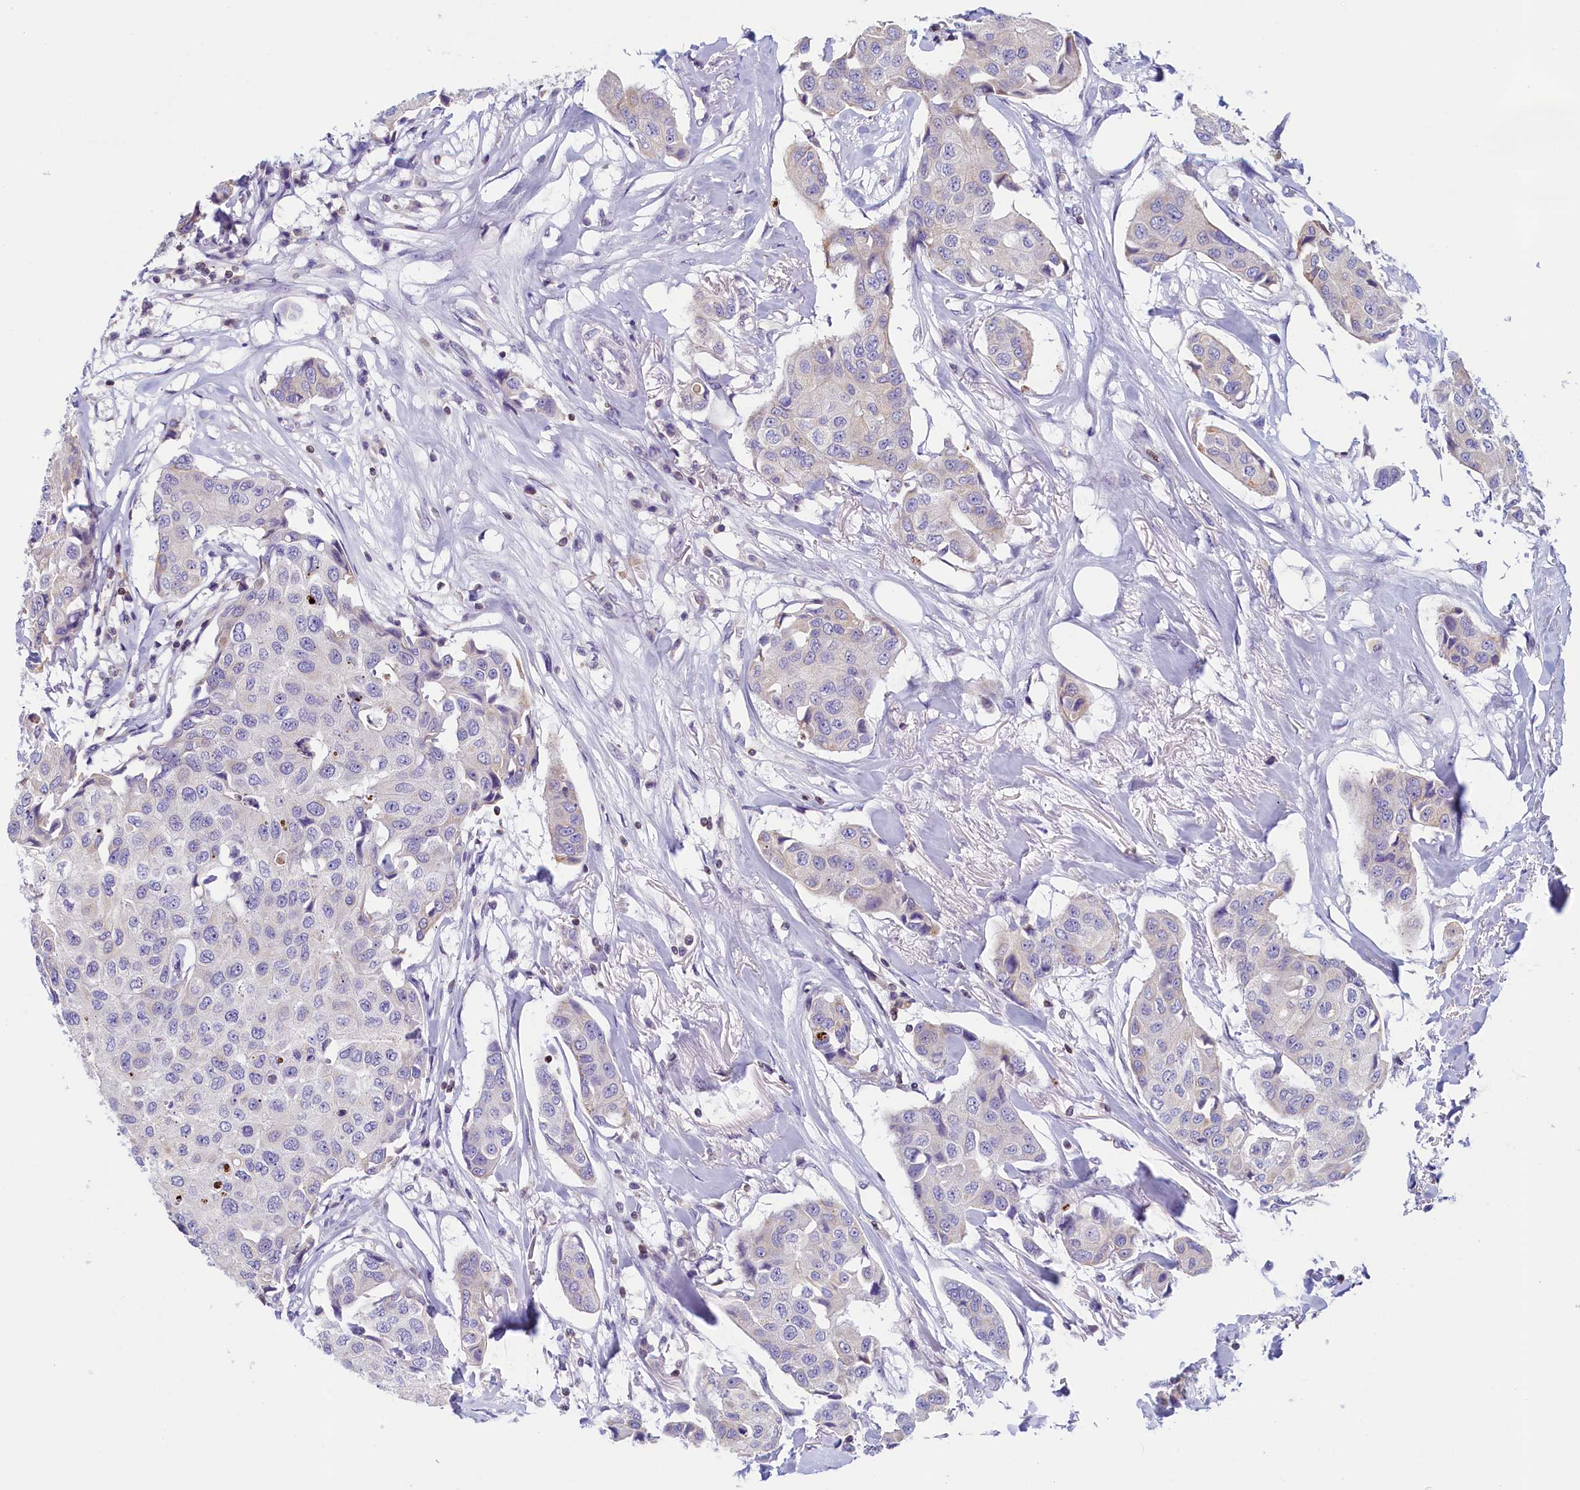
{"staining": {"intensity": "negative", "quantity": "none", "location": "none"}, "tissue": "breast cancer", "cell_type": "Tumor cells", "image_type": "cancer", "snomed": [{"axis": "morphology", "description": "Duct carcinoma"}, {"axis": "topography", "description": "Breast"}], "caption": "Immunohistochemistry (IHC) photomicrograph of neoplastic tissue: breast cancer stained with DAB (3,3'-diaminobenzidine) reveals no significant protein expression in tumor cells. (Stains: DAB immunohistochemistry (IHC) with hematoxylin counter stain, Microscopy: brightfield microscopy at high magnification).", "gene": "TRAF3IP3", "patient": {"sex": "female", "age": 80}}